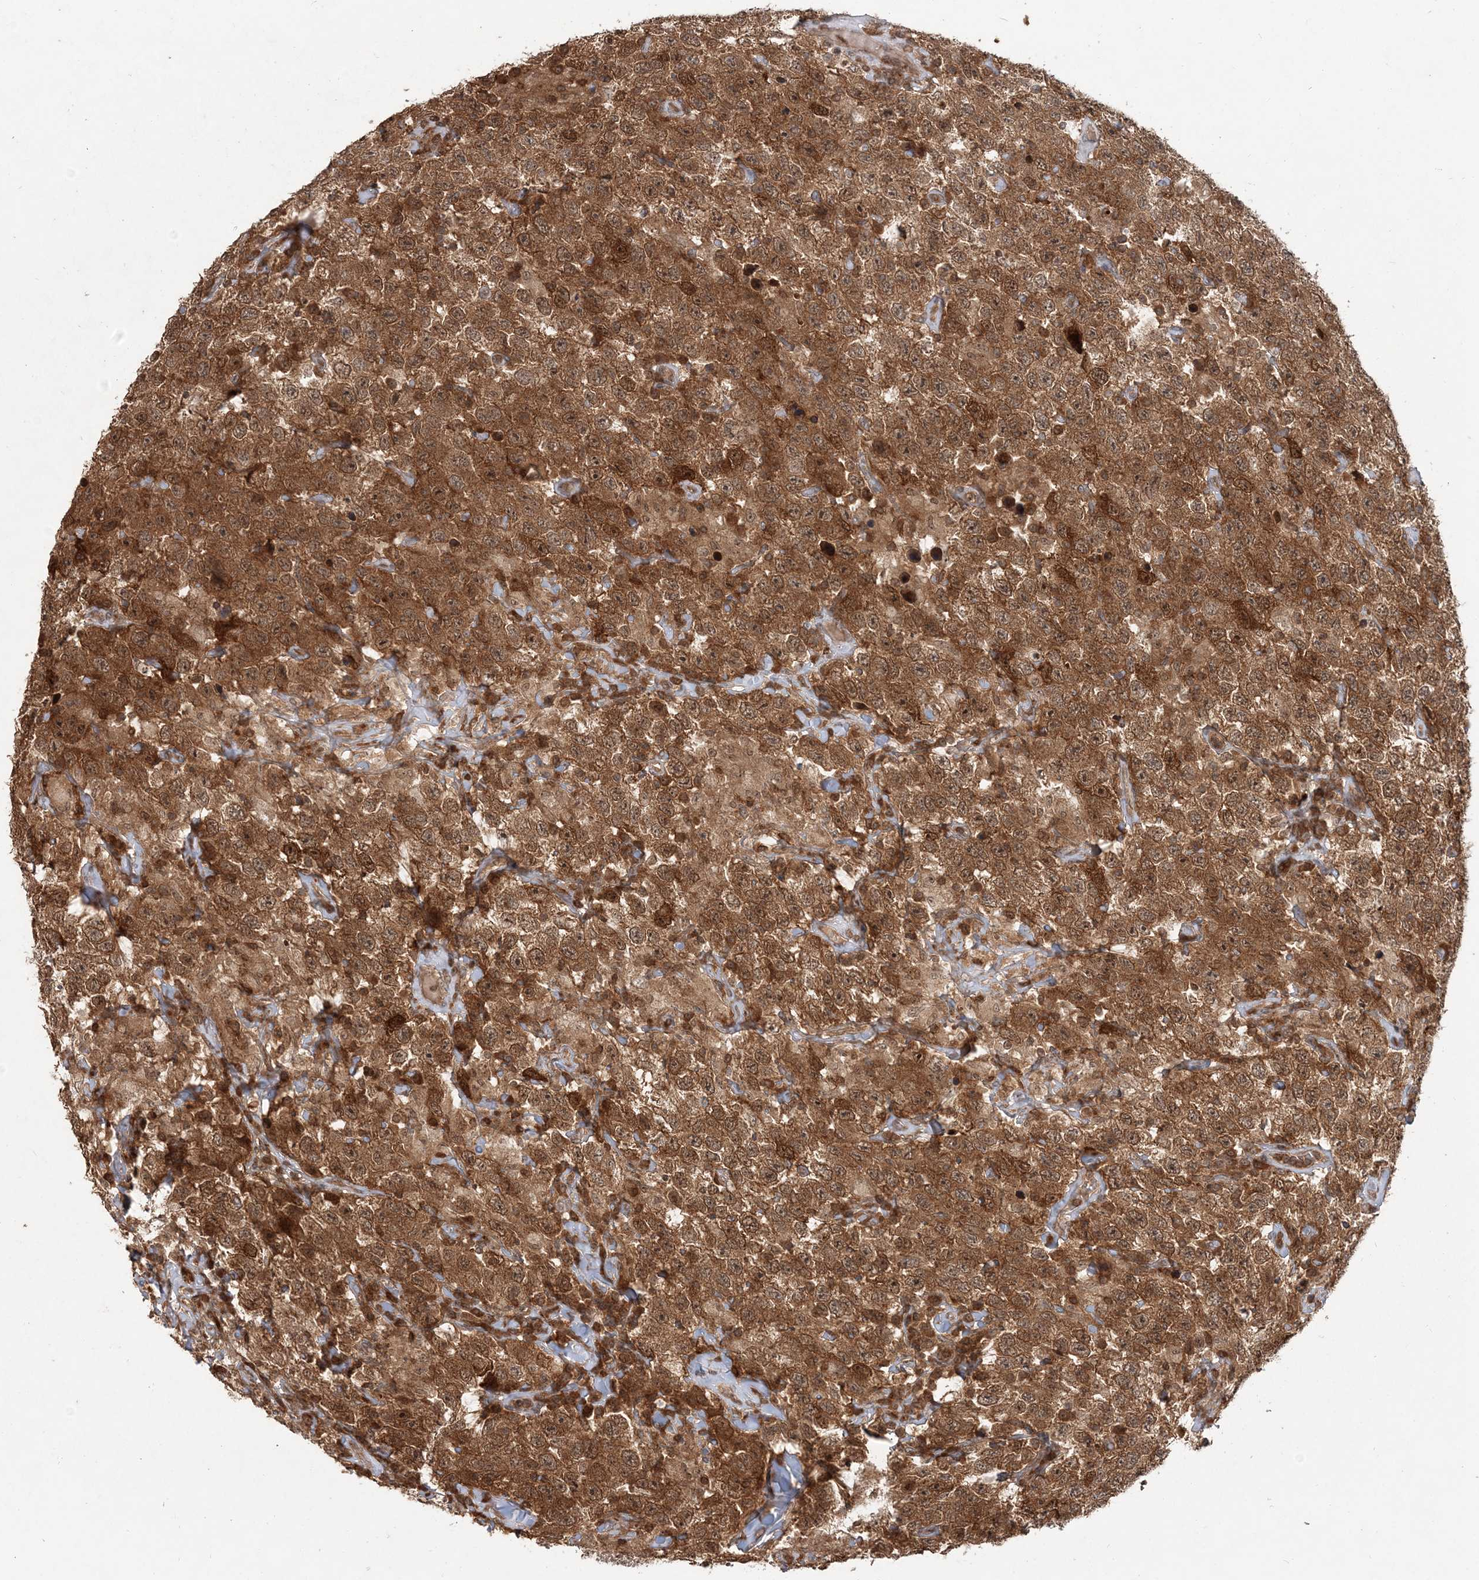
{"staining": {"intensity": "strong", "quantity": ">75%", "location": "cytoplasmic/membranous"}, "tissue": "testis cancer", "cell_type": "Tumor cells", "image_type": "cancer", "snomed": [{"axis": "morphology", "description": "Seminoma, NOS"}, {"axis": "topography", "description": "Testis"}], "caption": "The image reveals a brown stain indicating the presence of a protein in the cytoplasmic/membranous of tumor cells in seminoma (testis).", "gene": "CAB39", "patient": {"sex": "male", "age": 41}}